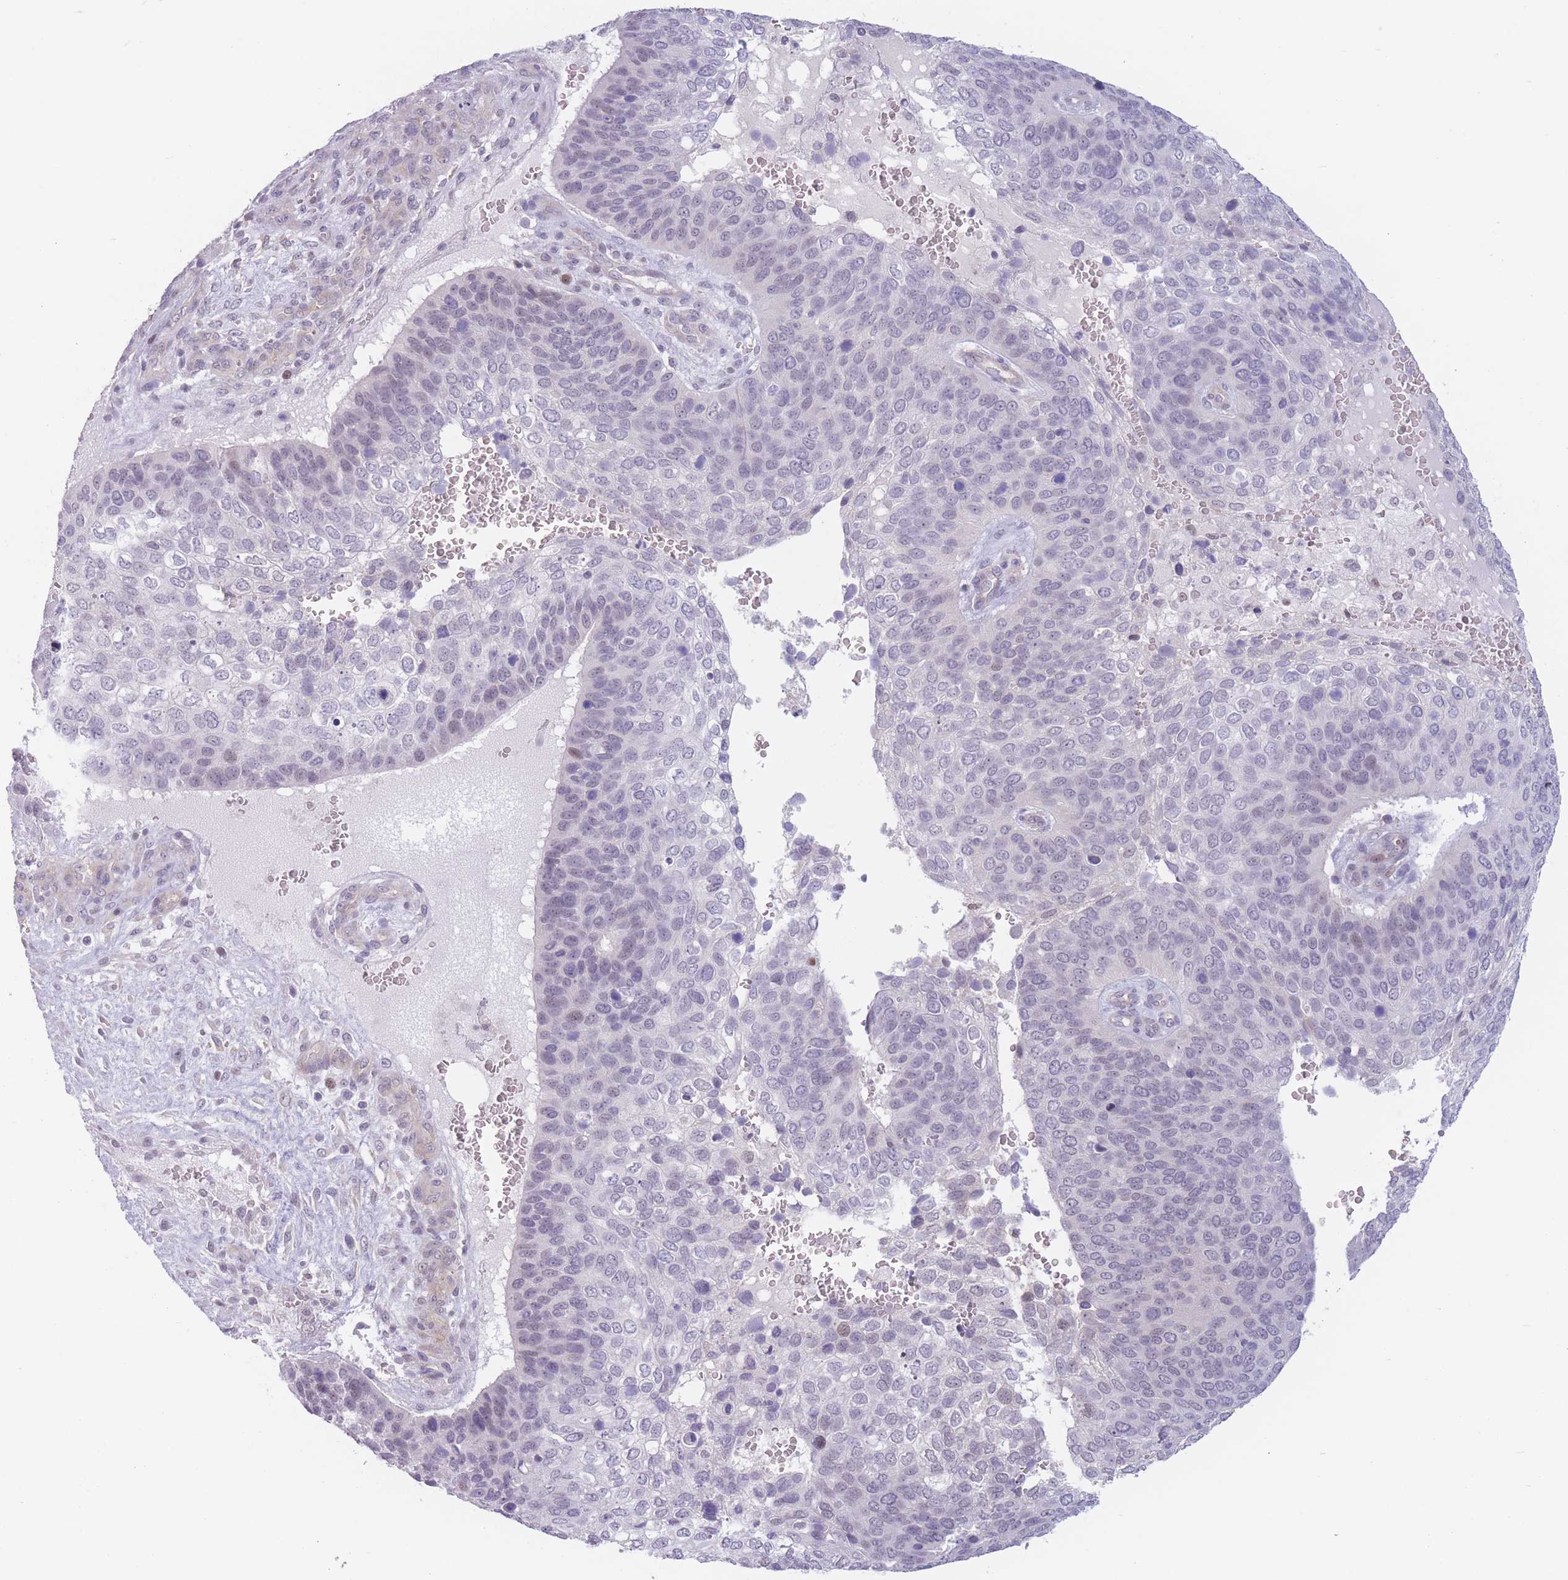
{"staining": {"intensity": "weak", "quantity": "<25%", "location": "nuclear"}, "tissue": "skin cancer", "cell_type": "Tumor cells", "image_type": "cancer", "snomed": [{"axis": "morphology", "description": "Basal cell carcinoma"}, {"axis": "topography", "description": "Skin"}], "caption": "Photomicrograph shows no significant protein positivity in tumor cells of skin cancer (basal cell carcinoma).", "gene": "ZNF439", "patient": {"sex": "female", "age": 74}}